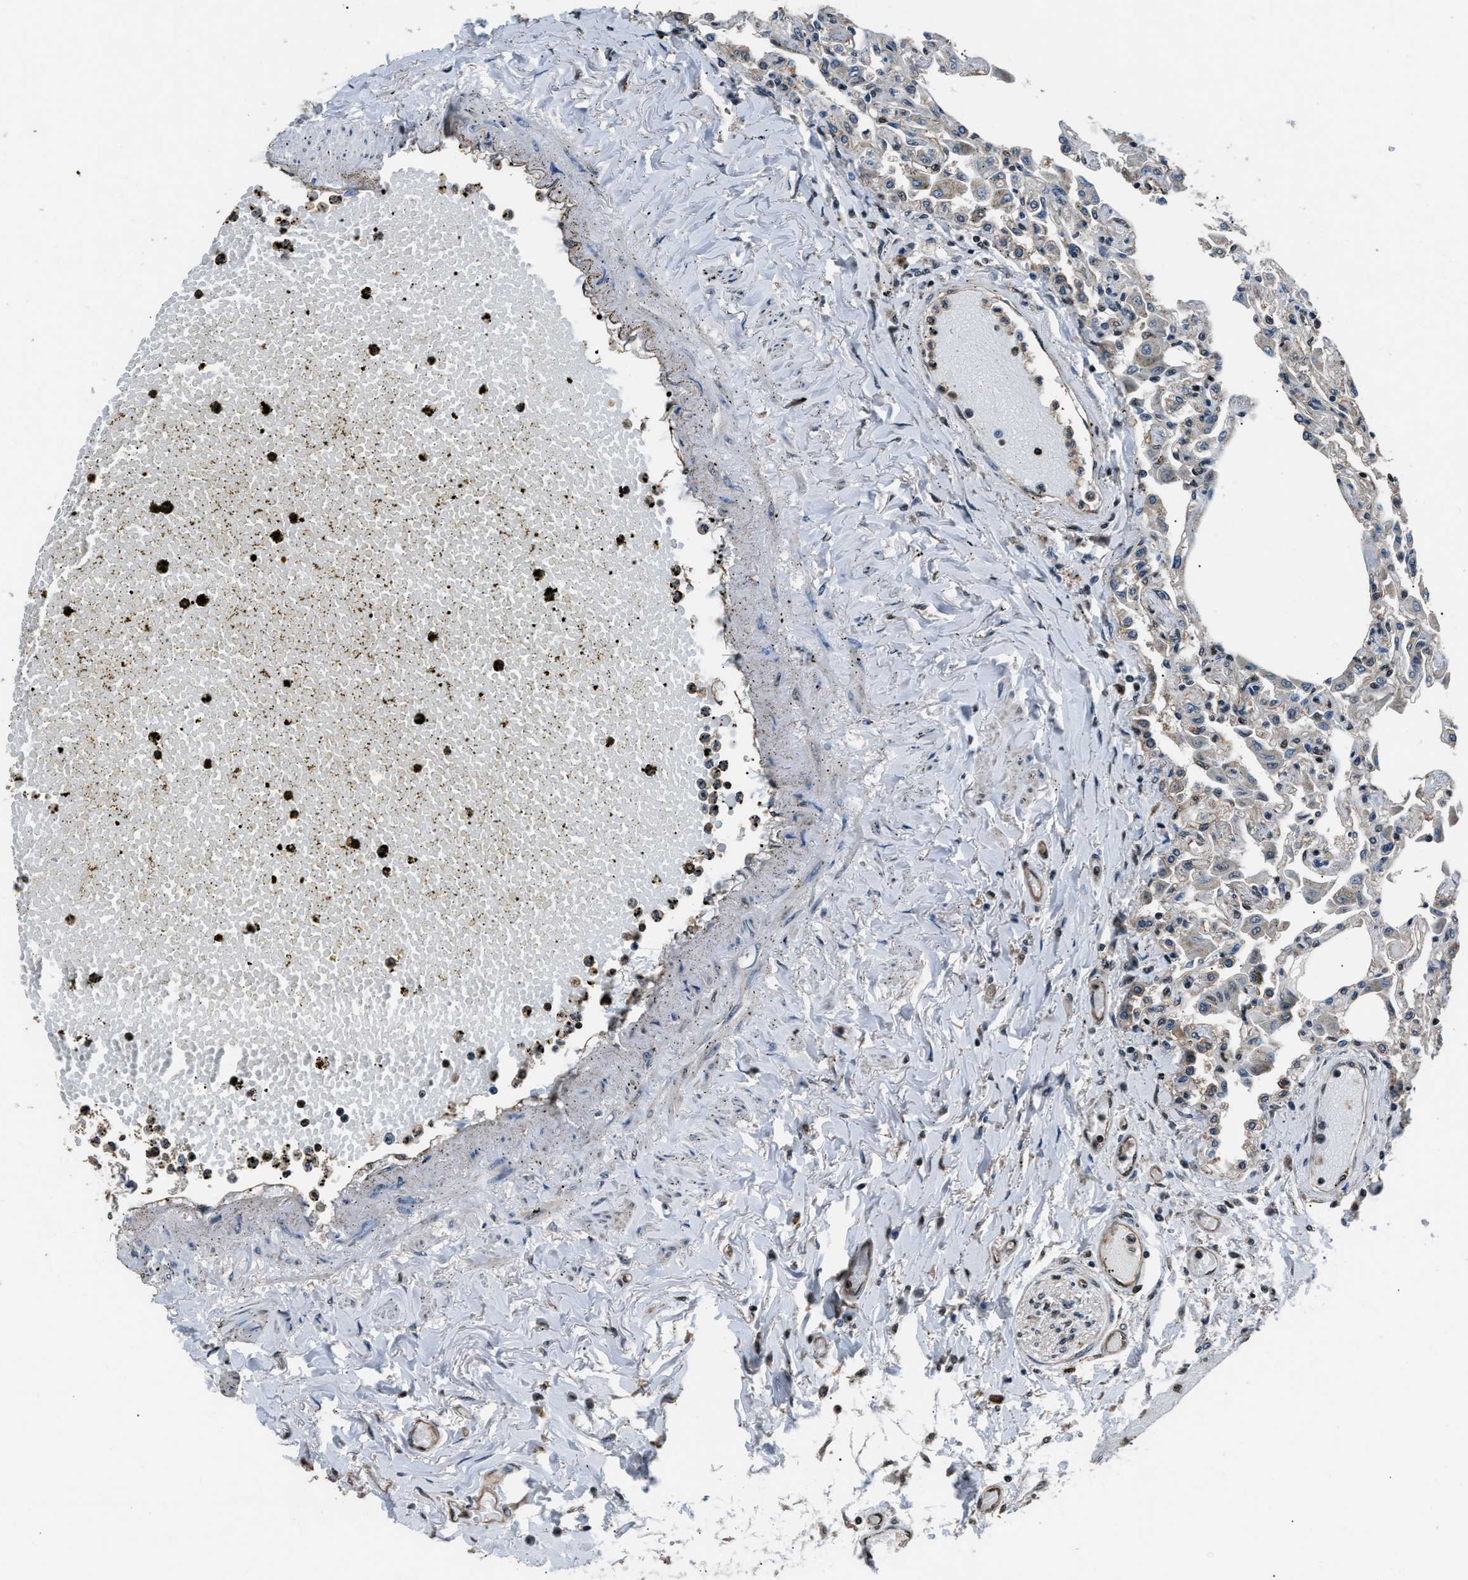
{"staining": {"intensity": "weak", "quantity": "<25%", "location": "cytoplasmic/membranous"}, "tissue": "lung", "cell_type": "Alveolar cells", "image_type": "normal", "snomed": [{"axis": "morphology", "description": "Normal tissue, NOS"}, {"axis": "topography", "description": "Bronchus"}, {"axis": "topography", "description": "Lung"}], "caption": "IHC of unremarkable lung displays no expression in alveolar cells. Nuclei are stained in blue.", "gene": "DFFA", "patient": {"sex": "female", "age": 49}}